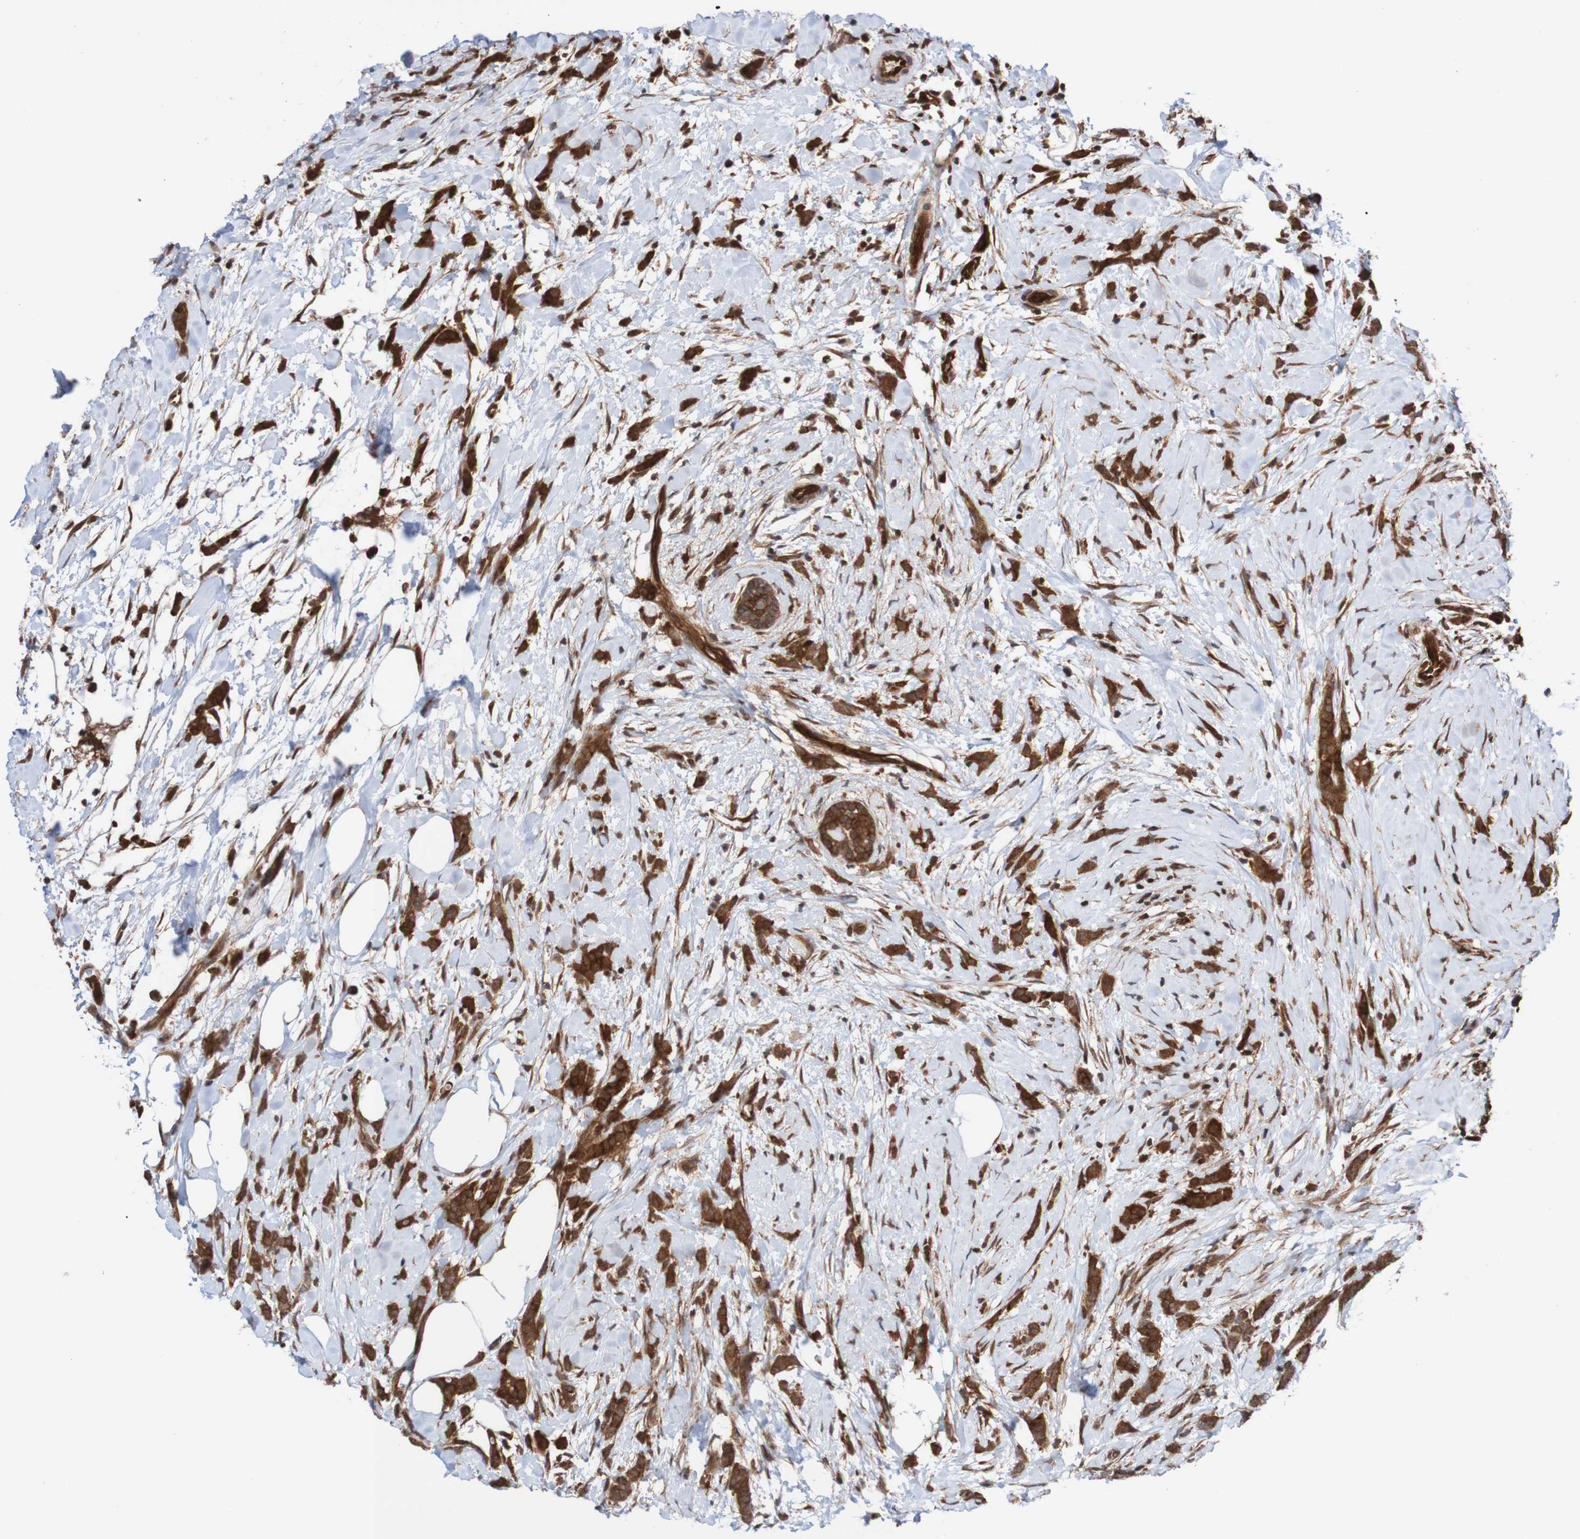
{"staining": {"intensity": "strong", "quantity": ">75%", "location": "cytoplasmic/membranous"}, "tissue": "breast cancer", "cell_type": "Tumor cells", "image_type": "cancer", "snomed": [{"axis": "morphology", "description": "Lobular carcinoma, in situ"}, {"axis": "morphology", "description": "Lobular carcinoma"}, {"axis": "topography", "description": "Breast"}], "caption": "Immunohistochemical staining of human breast lobular carcinoma in situ shows high levels of strong cytoplasmic/membranous protein positivity in approximately >75% of tumor cells.", "gene": "RIGI", "patient": {"sex": "female", "age": 41}}